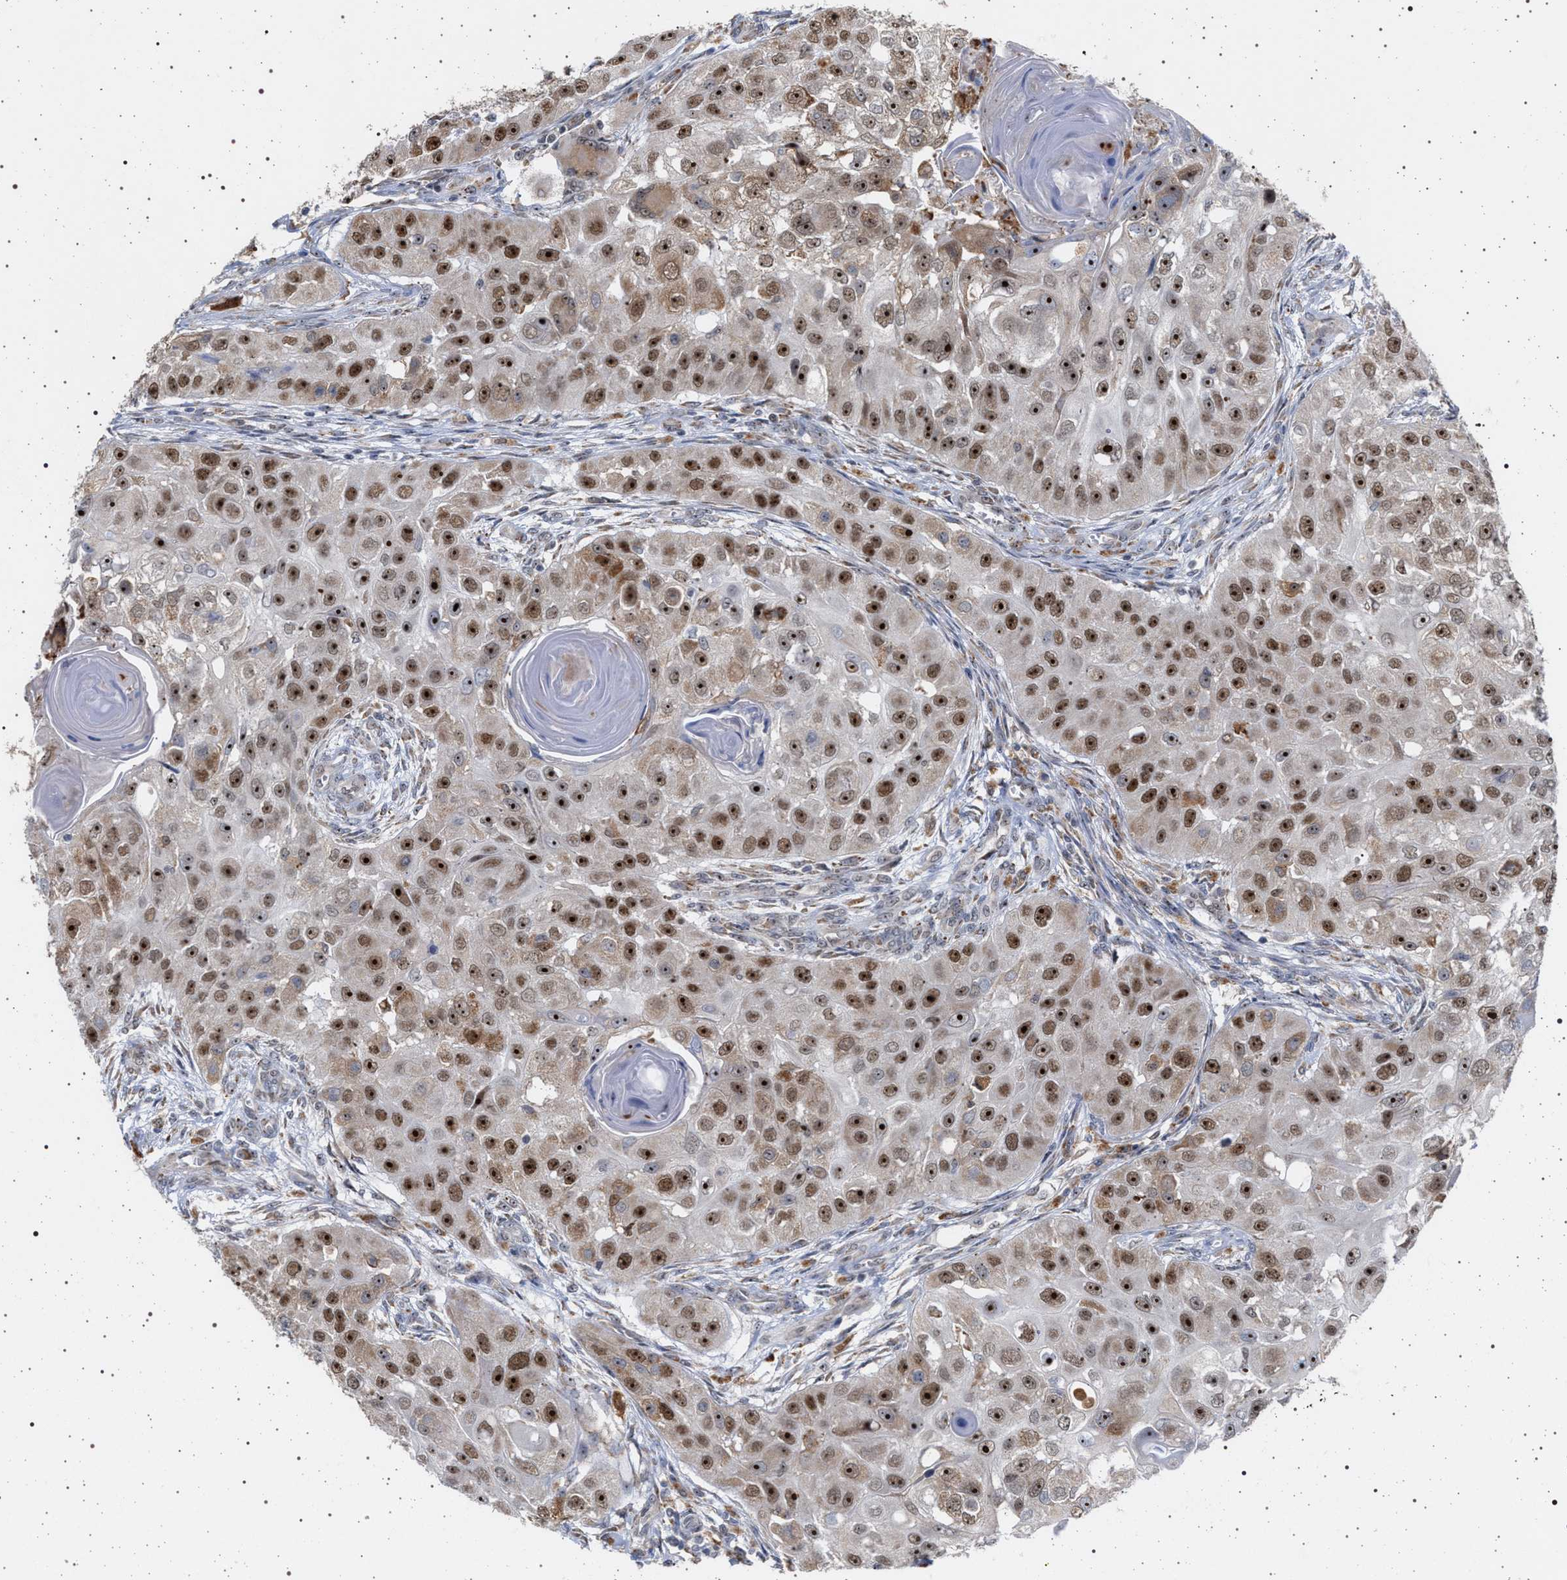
{"staining": {"intensity": "strong", "quantity": ">75%", "location": "nuclear"}, "tissue": "head and neck cancer", "cell_type": "Tumor cells", "image_type": "cancer", "snomed": [{"axis": "morphology", "description": "Normal tissue, NOS"}, {"axis": "morphology", "description": "Squamous cell carcinoma, NOS"}, {"axis": "topography", "description": "Skeletal muscle"}, {"axis": "topography", "description": "Head-Neck"}], "caption": "This photomicrograph displays immunohistochemistry (IHC) staining of squamous cell carcinoma (head and neck), with high strong nuclear staining in about >75% of tumor cells.", "gene": "ELAC2", "patient": {"sex": "male", "age": 51}}